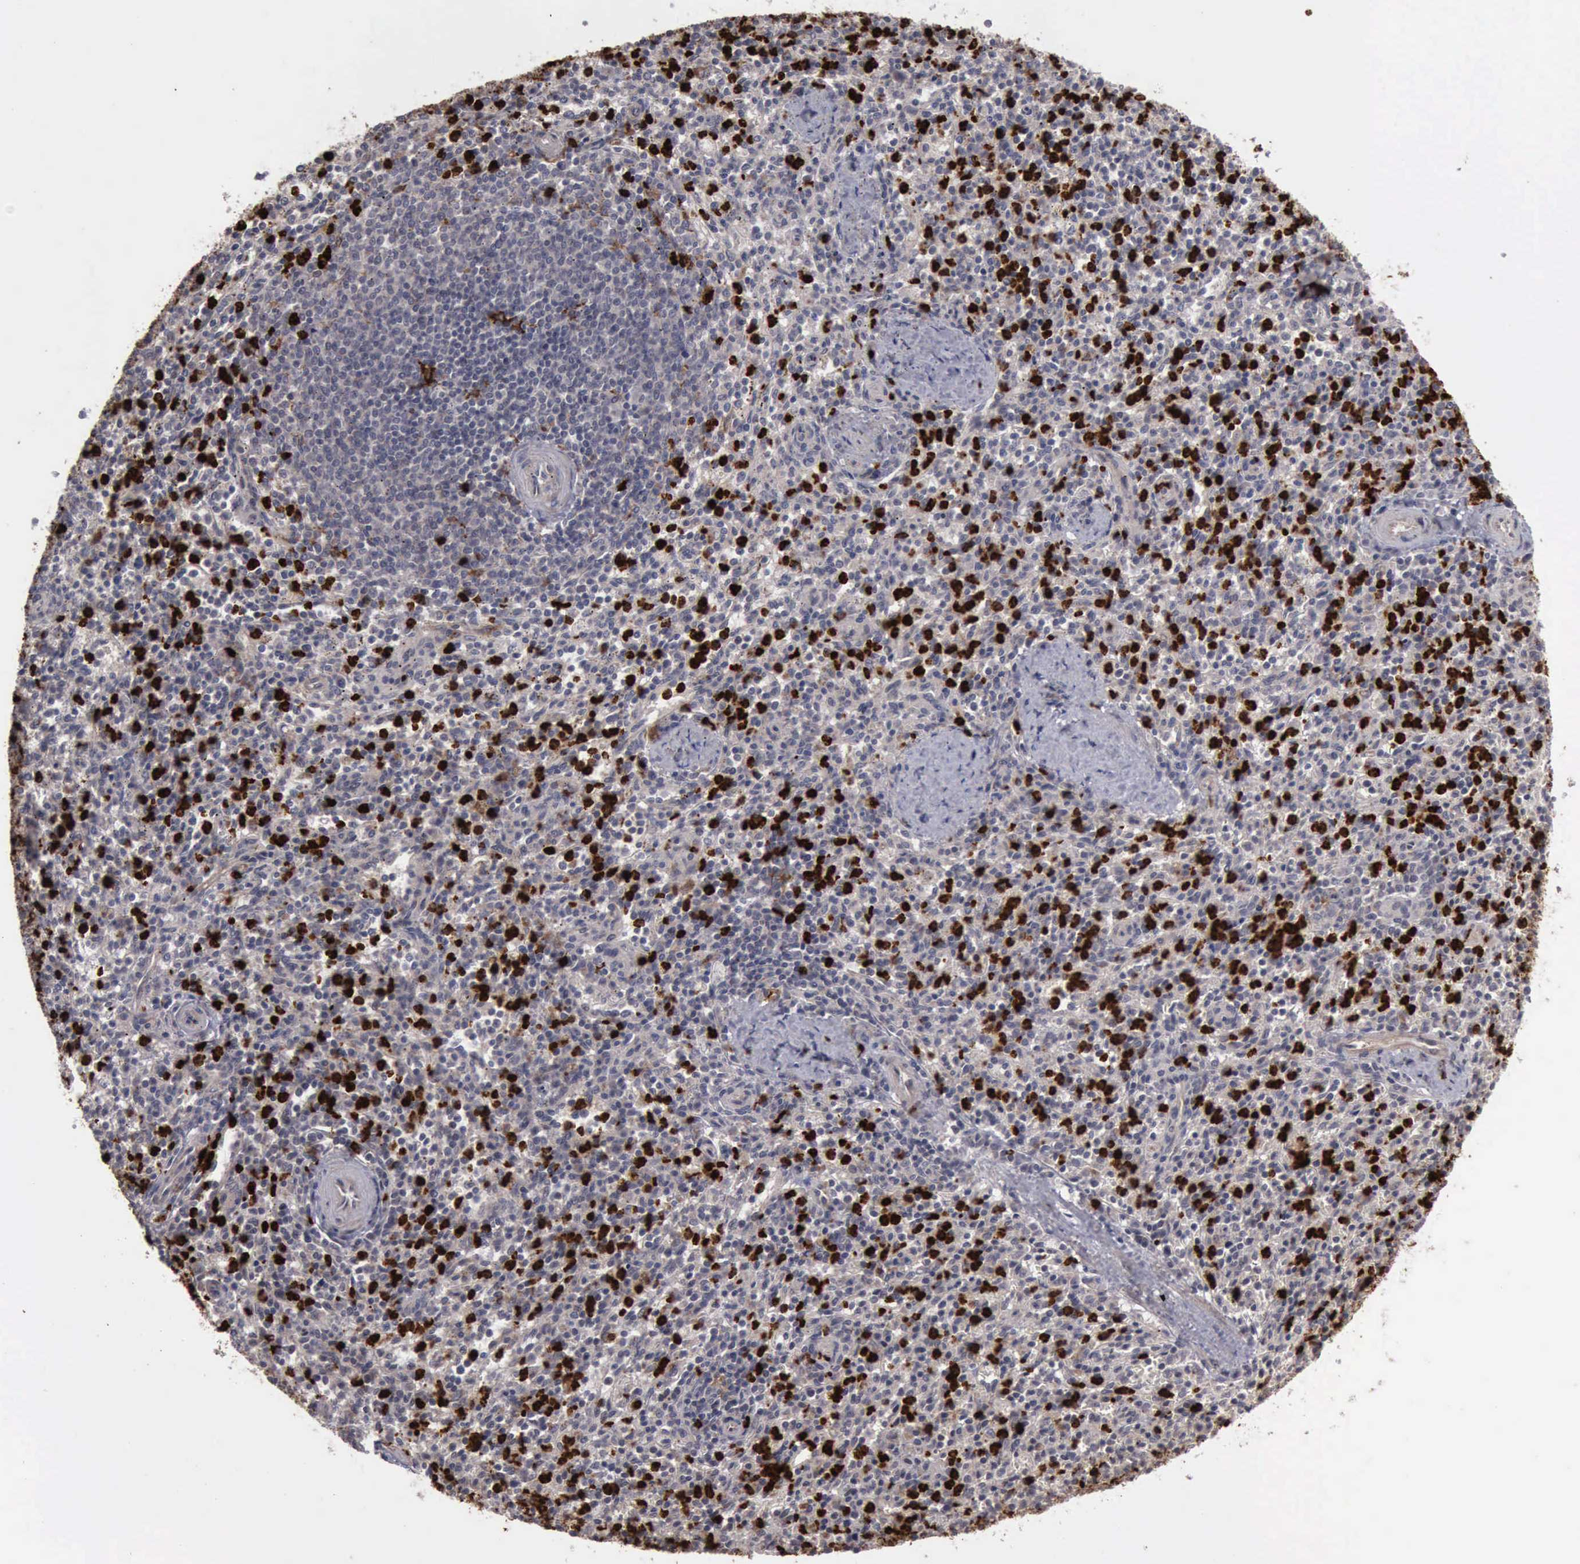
{"staining": {"intensity": "strong", "quantity": "25%-75%", "location": "cytoplasmic/membranous,nuclear"}, "tissue": "spleen", "cell_type": "Cells in red pulp", "image_type": "normal", "snomed": [{"axis": "morphology", "description": "Normal tissue, NOS"}, {"axis": "topography", "description": "Spleen"}], "caption": "Immunohistochemistry histopathology image of unremarkable spleen: human spleen stained using IHC shows high levels of strong protein expression localized specifically in the cytoplasmic/membranous,nuclear of cells in red pulp, appearing as a cytoplasmic/membranous,nuclear brown color.", "gene": "MMP9", "patient": {"sex": "male", "age": 72}}